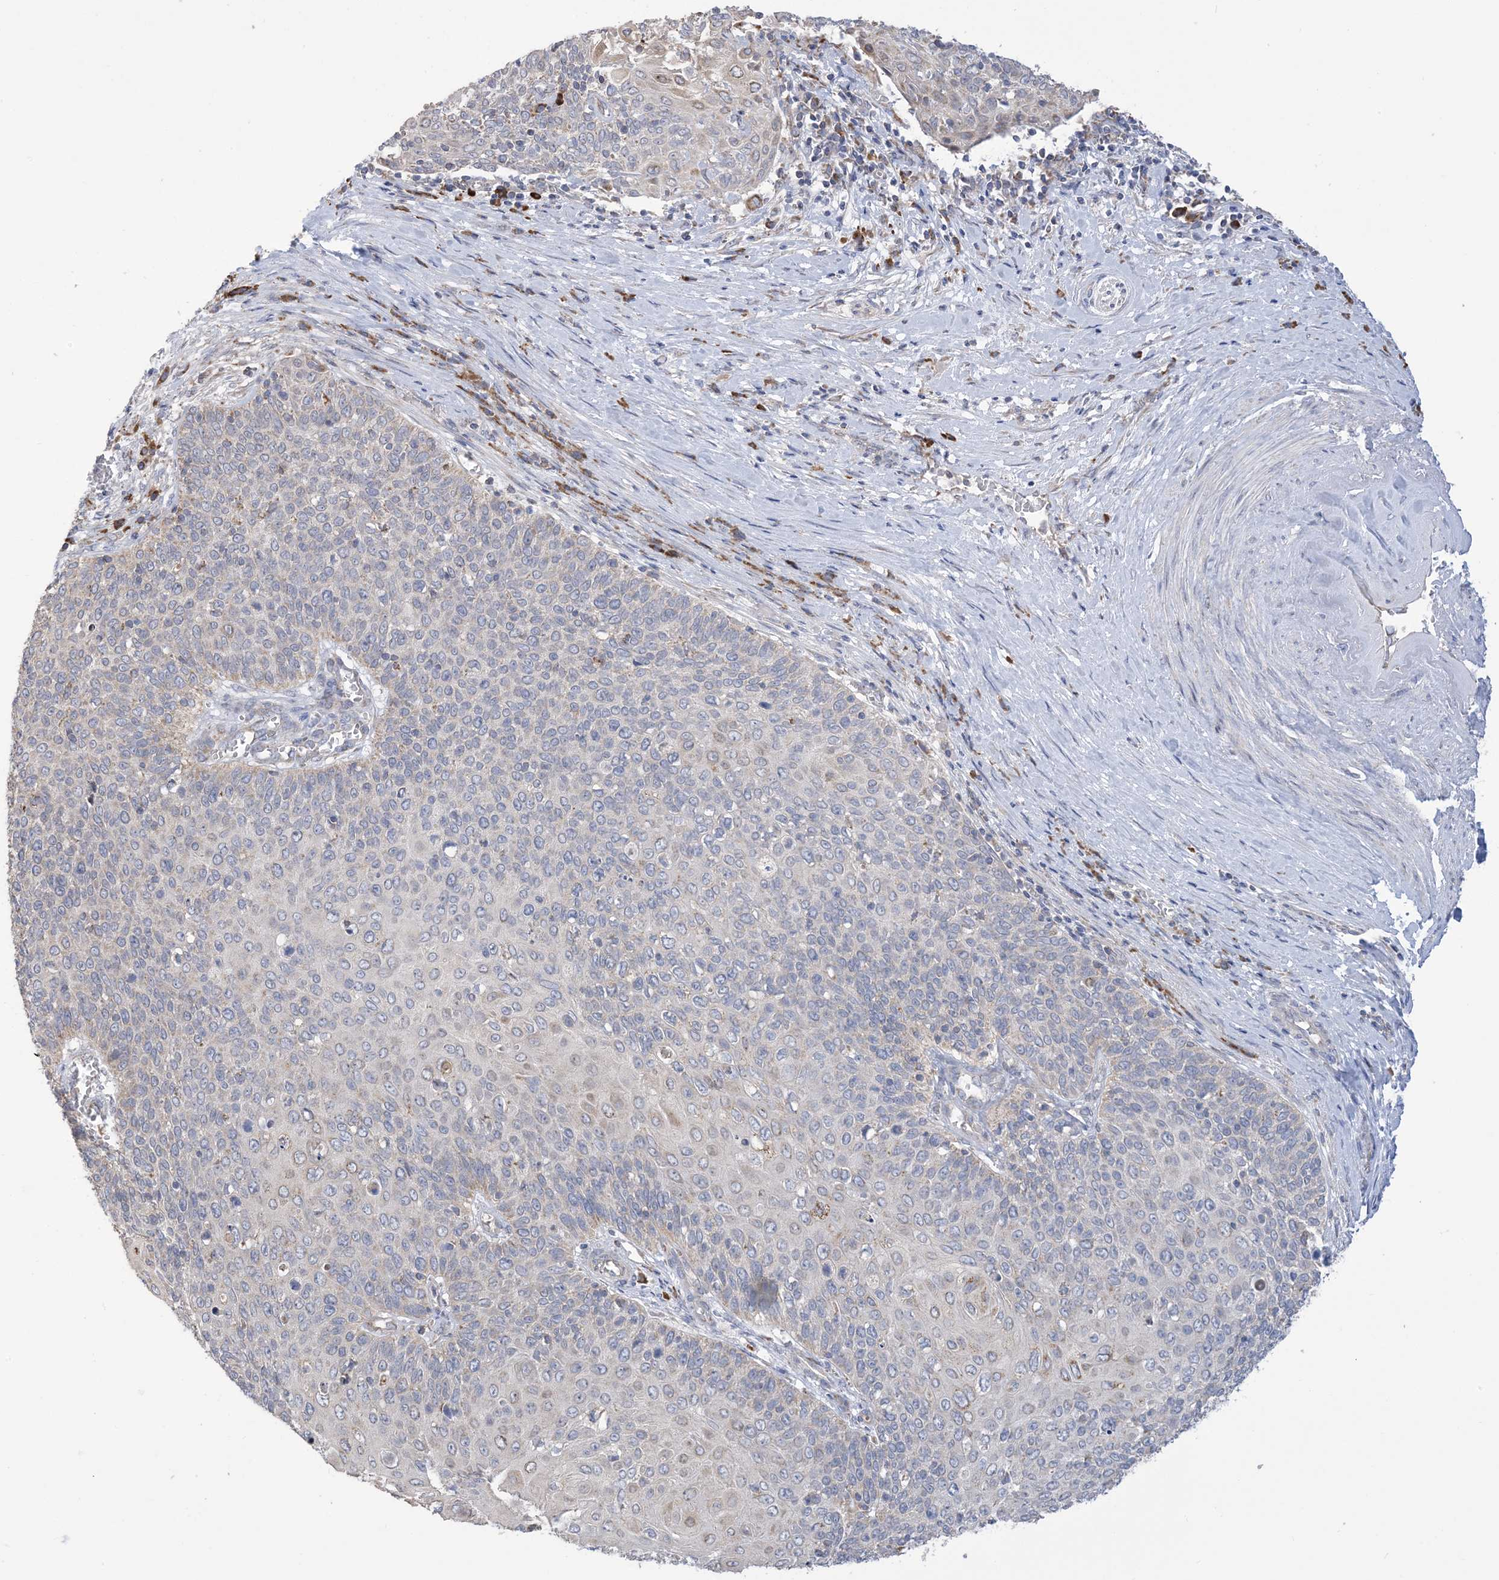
{"staining": {"intensity": "negative", "quantity": "none", "location": "none"}, "tissue": "cervical cancer", "cell_type": "Tumor cells", "image_type": "cancer", "snomed": [{"axis": "morphology", "description": "Squamous cell carcinoma, NOS"}, {"axis": "topography", "description": "Cervix"}], "caption": "Image shows no protein expression in tumor cells of cervical cancer tissue.", "gene": "CLEC16A", "patient": {"sex": "female", "age": 39}}